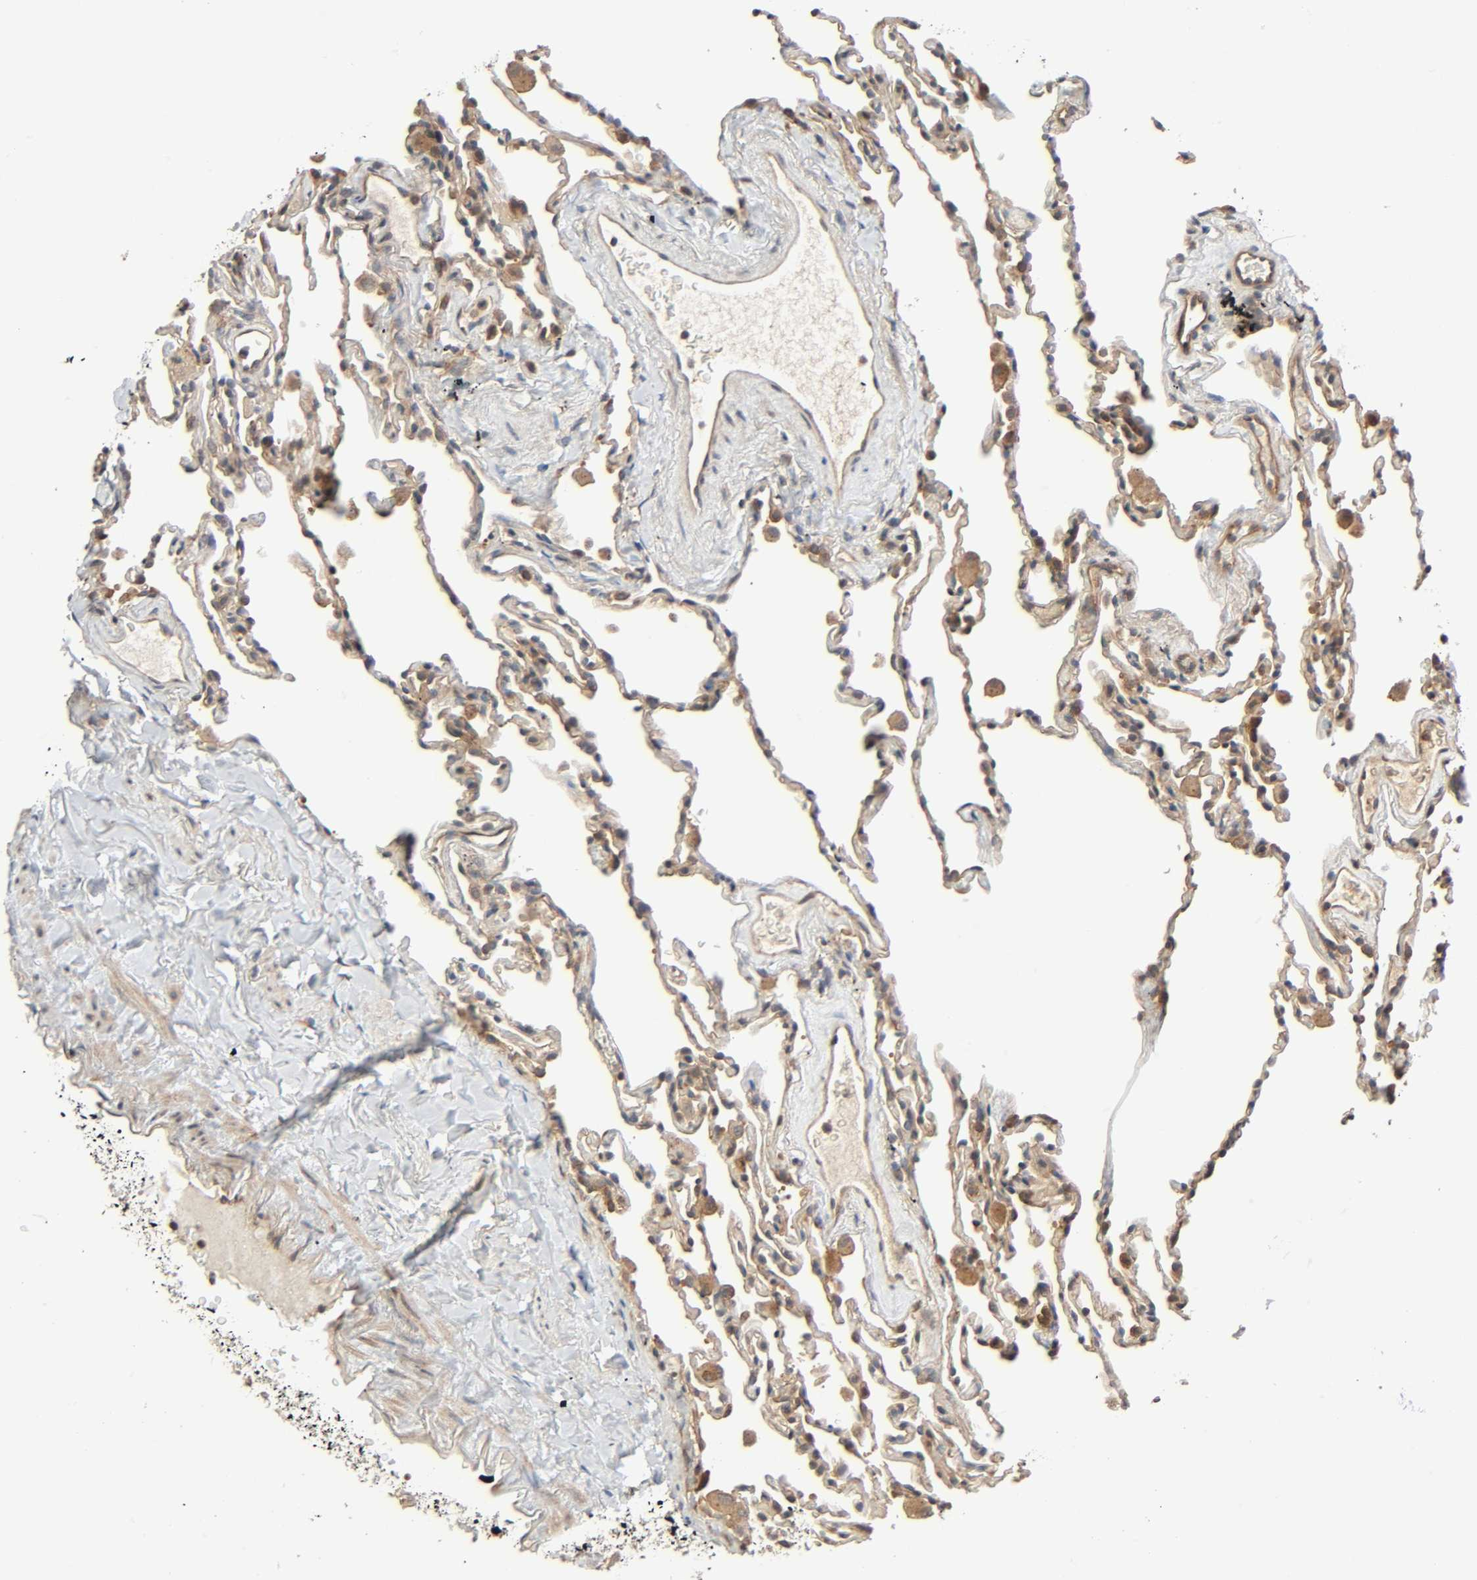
{"staining": {"intensity": "moderate", "quantity": ">75%", "location": "cytoplasmic/membranous"}, "tissue": "lung", "cell_type": "Alveolar cells", "image_type": "normal", "snomed": [{"axis": "morphology", "description": "Normal tissue, NOS"}, {"axis": "morphology", "description": "Soft tissue tumor metastatic"}, {"axis": "topography", "description": "Lung"}], "caption": "Immunohistochemistry (IHC) of normal human lung demonstrates medium levels of moderate cytoplasmic/membranous staining in approximately >75% of alveolar cells.", "gene": "PPP2R1B", "patient": {"sex": "male", "age": 59}}